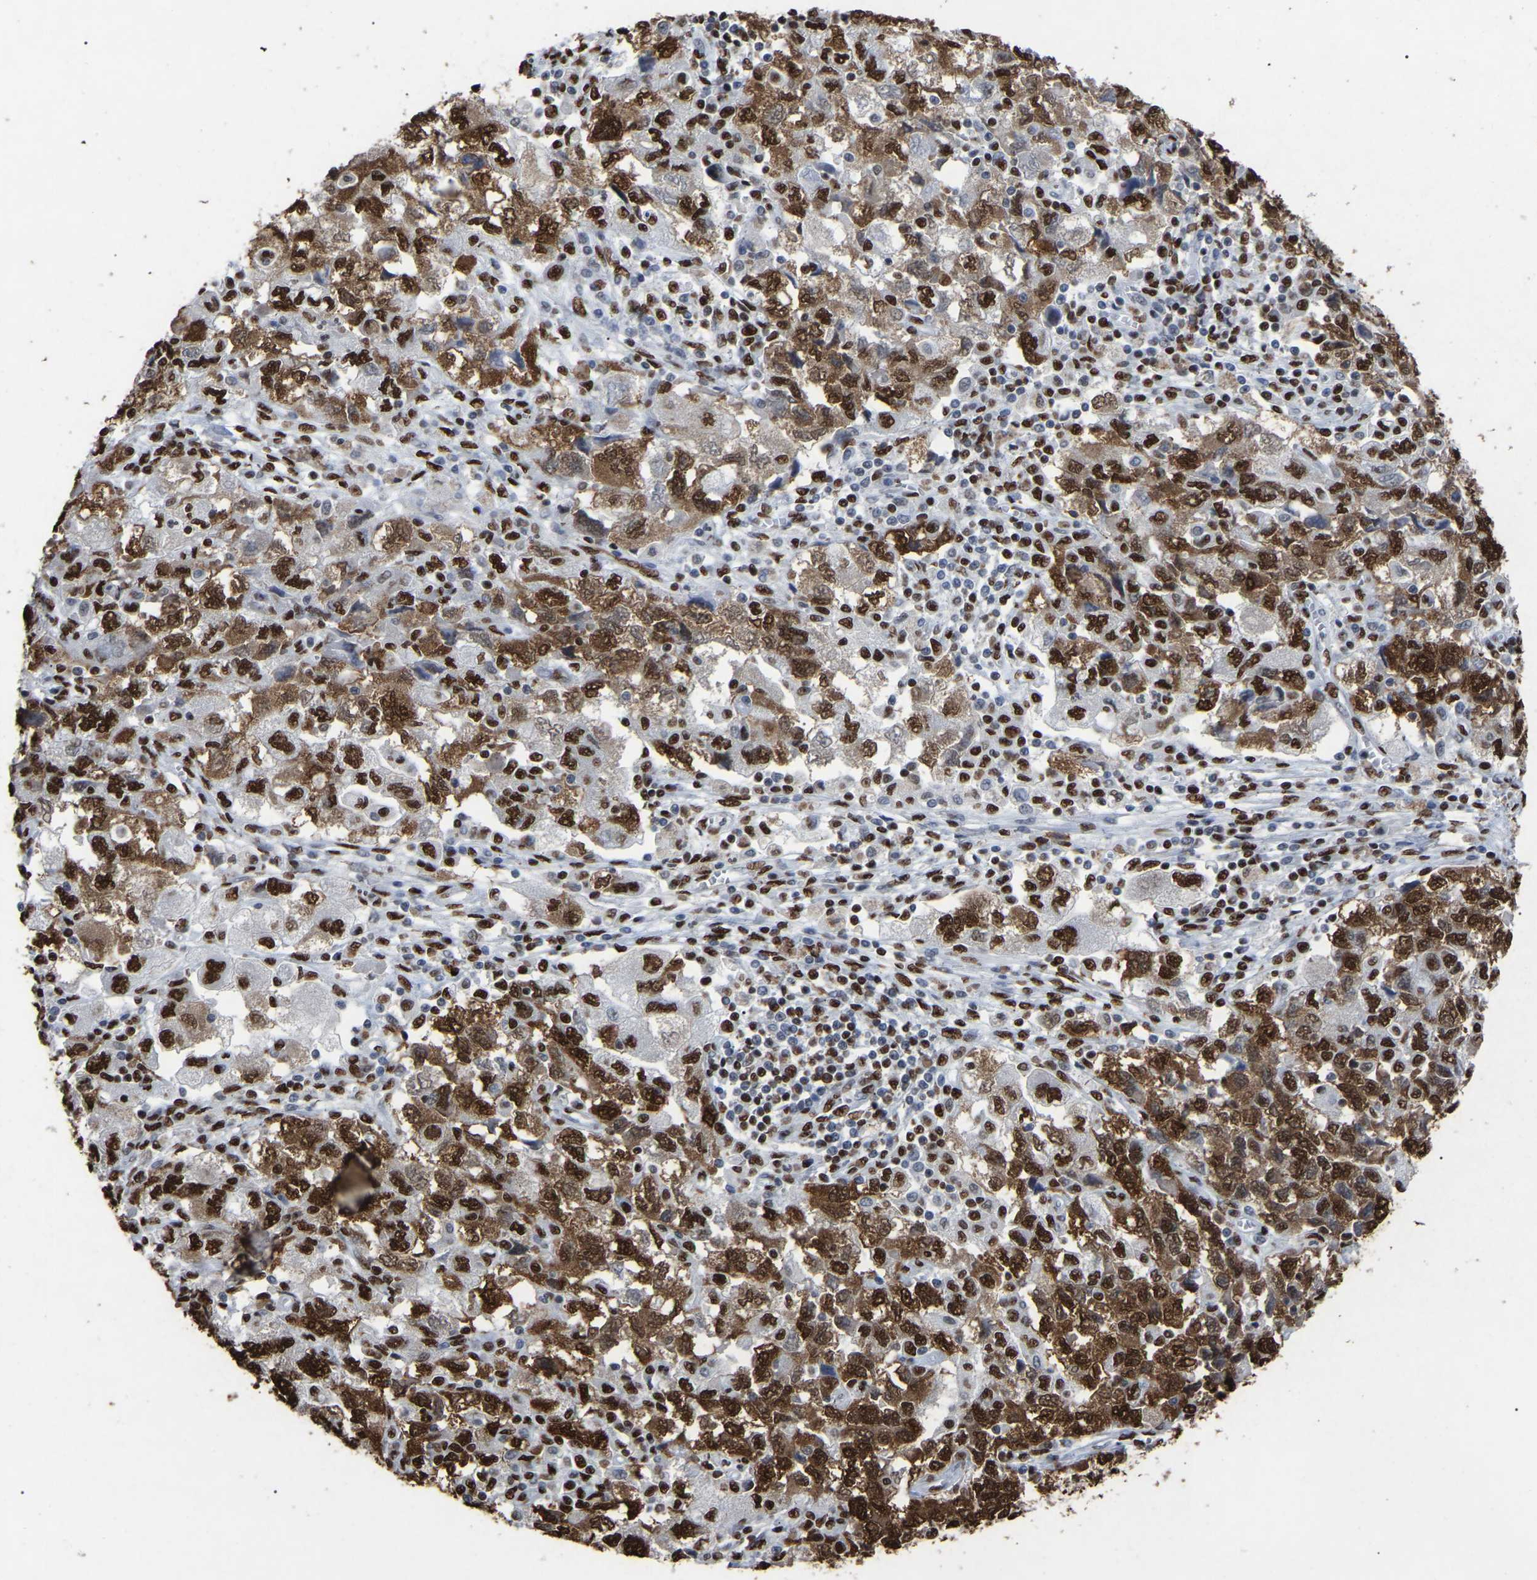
{"staining": {"intensity": "strong", "quantity": ">75%", "location": "cytoplasmic/membranous,nuclear"}, "tissue": "ovarian cancer", "cell_type": "Tumor cells", "image_type": "cancer", "snomed": [{"axis": "morphology", "description": "Carcinoma, NOS"}, {"axis": "morphology", "description": "Cystadenocarcinoma, serous, NOS"}, {"axis": "topography", "description": "Ovary"}], "caption": "This is an image of immunohistochemistry staining of carcinoma (ovarian), which shows strong expression in the cytoplasmic/membranous and nuclear of tumor cells.", "gene": "RBL2", "patient": {"sex": "female", "age": 69}}